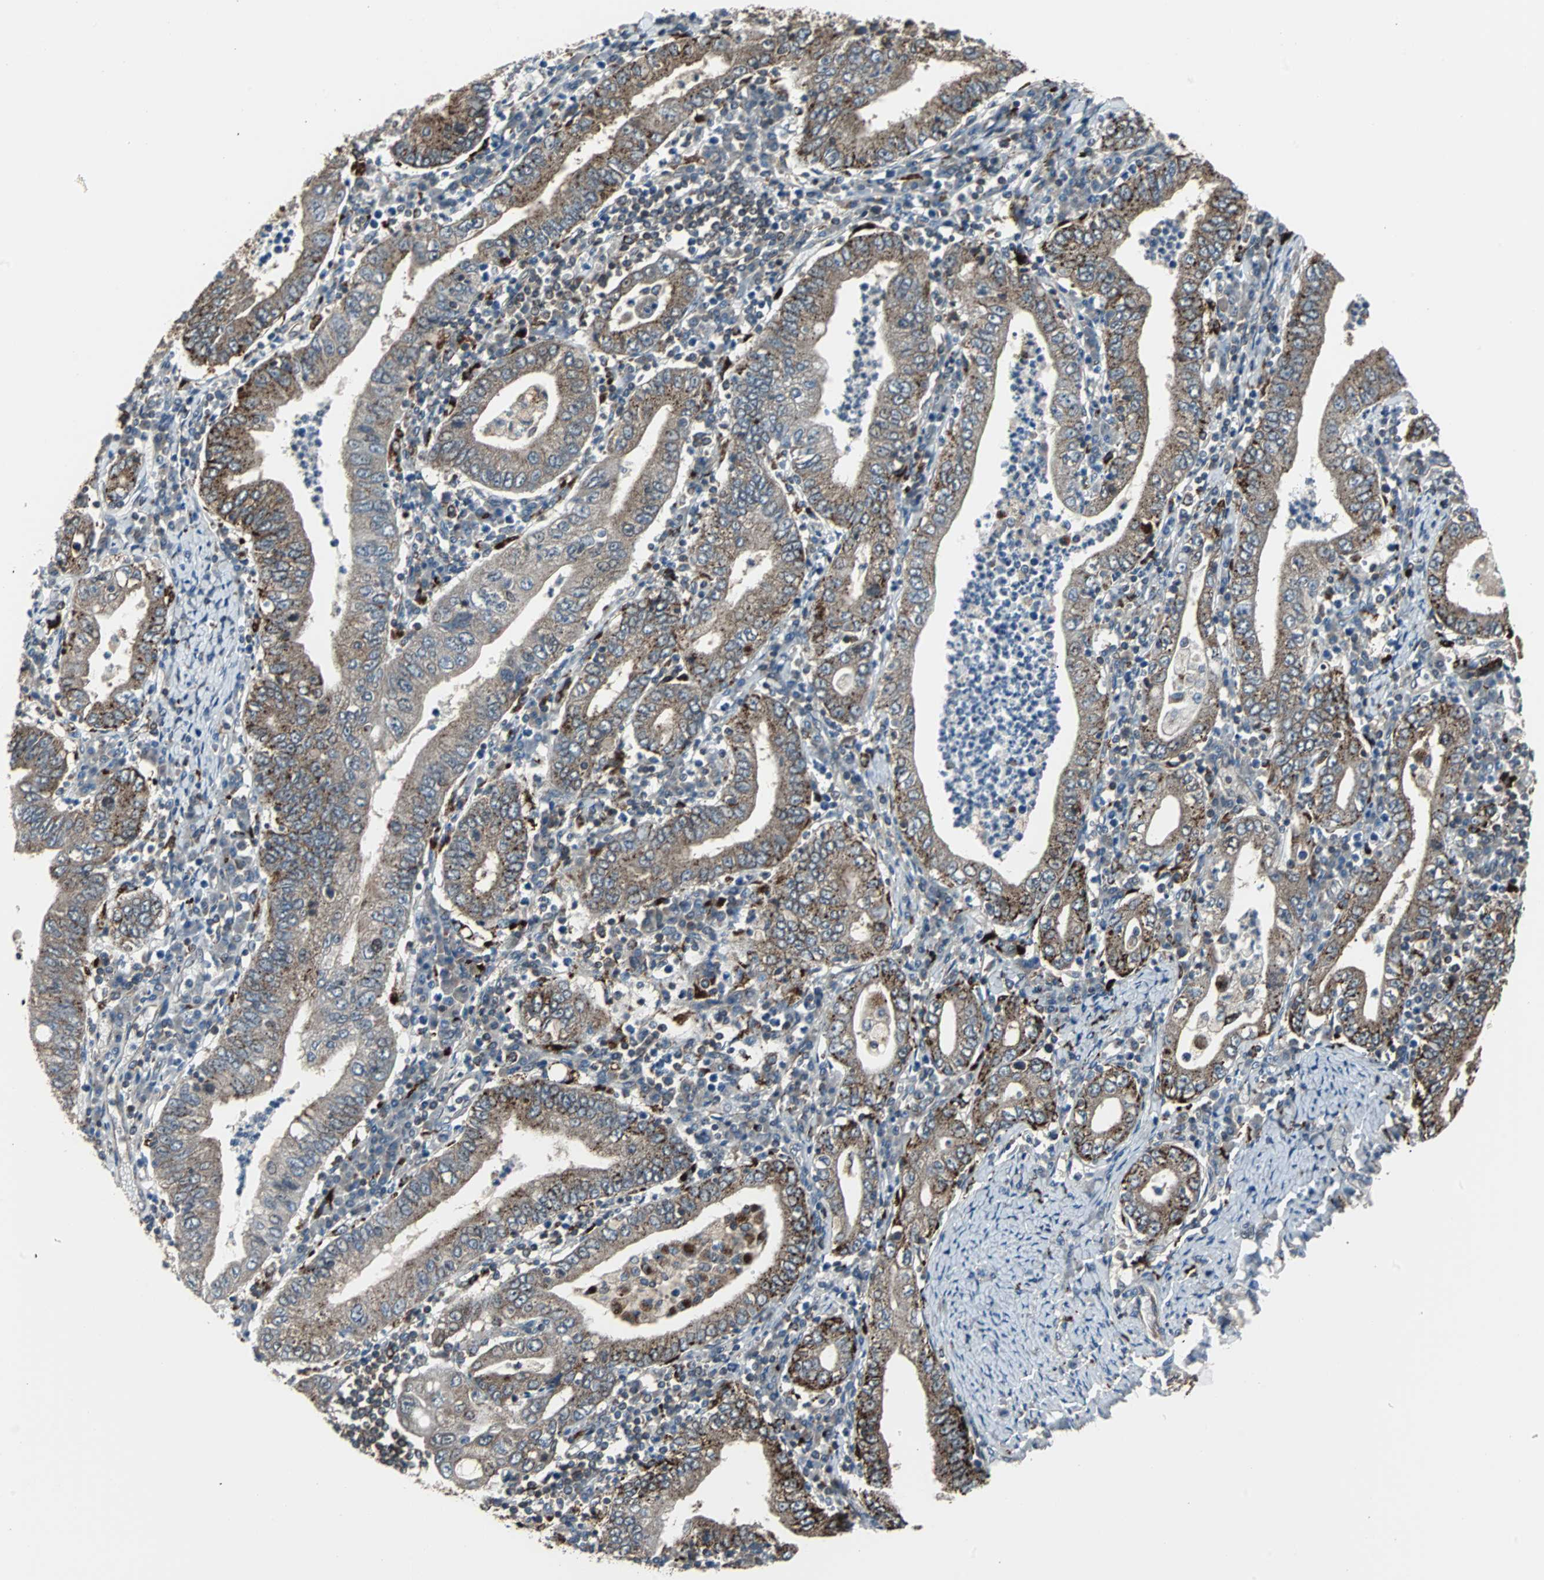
{"staining": {"intensity": "moderate", "quantity": ">75%", "location": "cytoplasmic/membranous"}, "tissue": "stomach cancer", "cell_type": "Tumor cells", "image_type": "cancer", "snomed": [{"axis": "morphology", "description": "Normal tissue, NOS"}, {"axis": "morphology", "description": "Adenocarcinoma, NOS"}, {"axis": "topography", "description": "Esophagus"}, {"axis": "topography", "description": "Stomach, upper"}, {"axis": "topography", "description": "Peripheral nerve tissue"}], "caption": "Immunohistochemical staining of human stomach adenocarcinoma demonstrates moderate cytoplasmic/membranous protein expression in approximately >75% of tumor cells.", "gene": "RELA", "patient": {"sex": "male", "age": 62}}